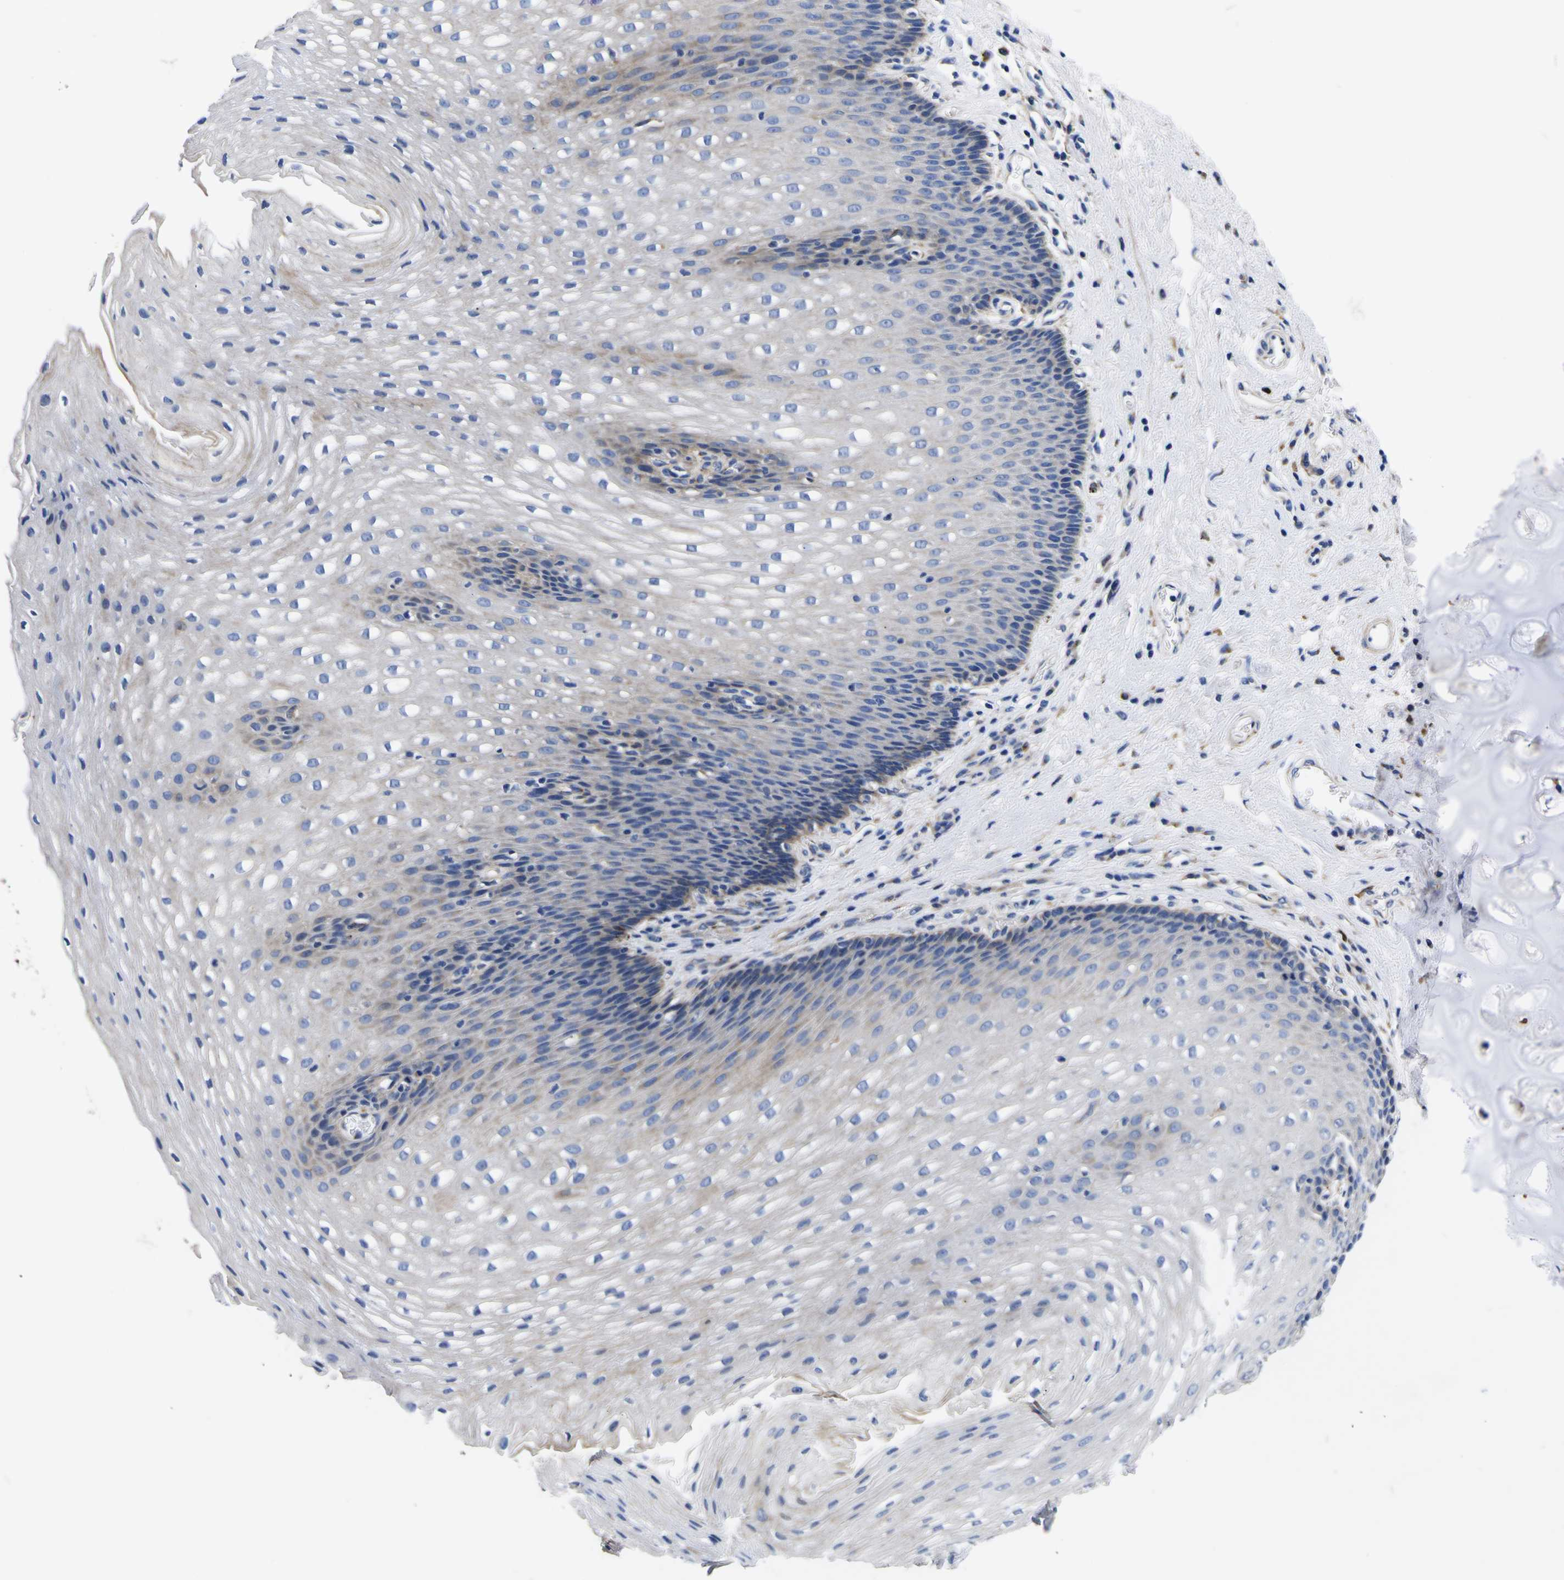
{"staining": {"intensity": "negative", "quantity": "none", "location": "none"}, "tissue": "esophagus", "cell_type": "Squamous epithelial cells", "image_type": "normal", "snomed": [{"axis": "morphology", "description": "Normal tissue, NOS"}, {"axis": "topography", "description": "Esophagus"}], "caption": "There is no significant staining in squamous epithelial cells of esophagus. (DAB (3,3'-diaminobenzidine) IHC with hematoxylin counter stain).", "gene": "COA1", "patient": {"sex": "female", "age": 70}}